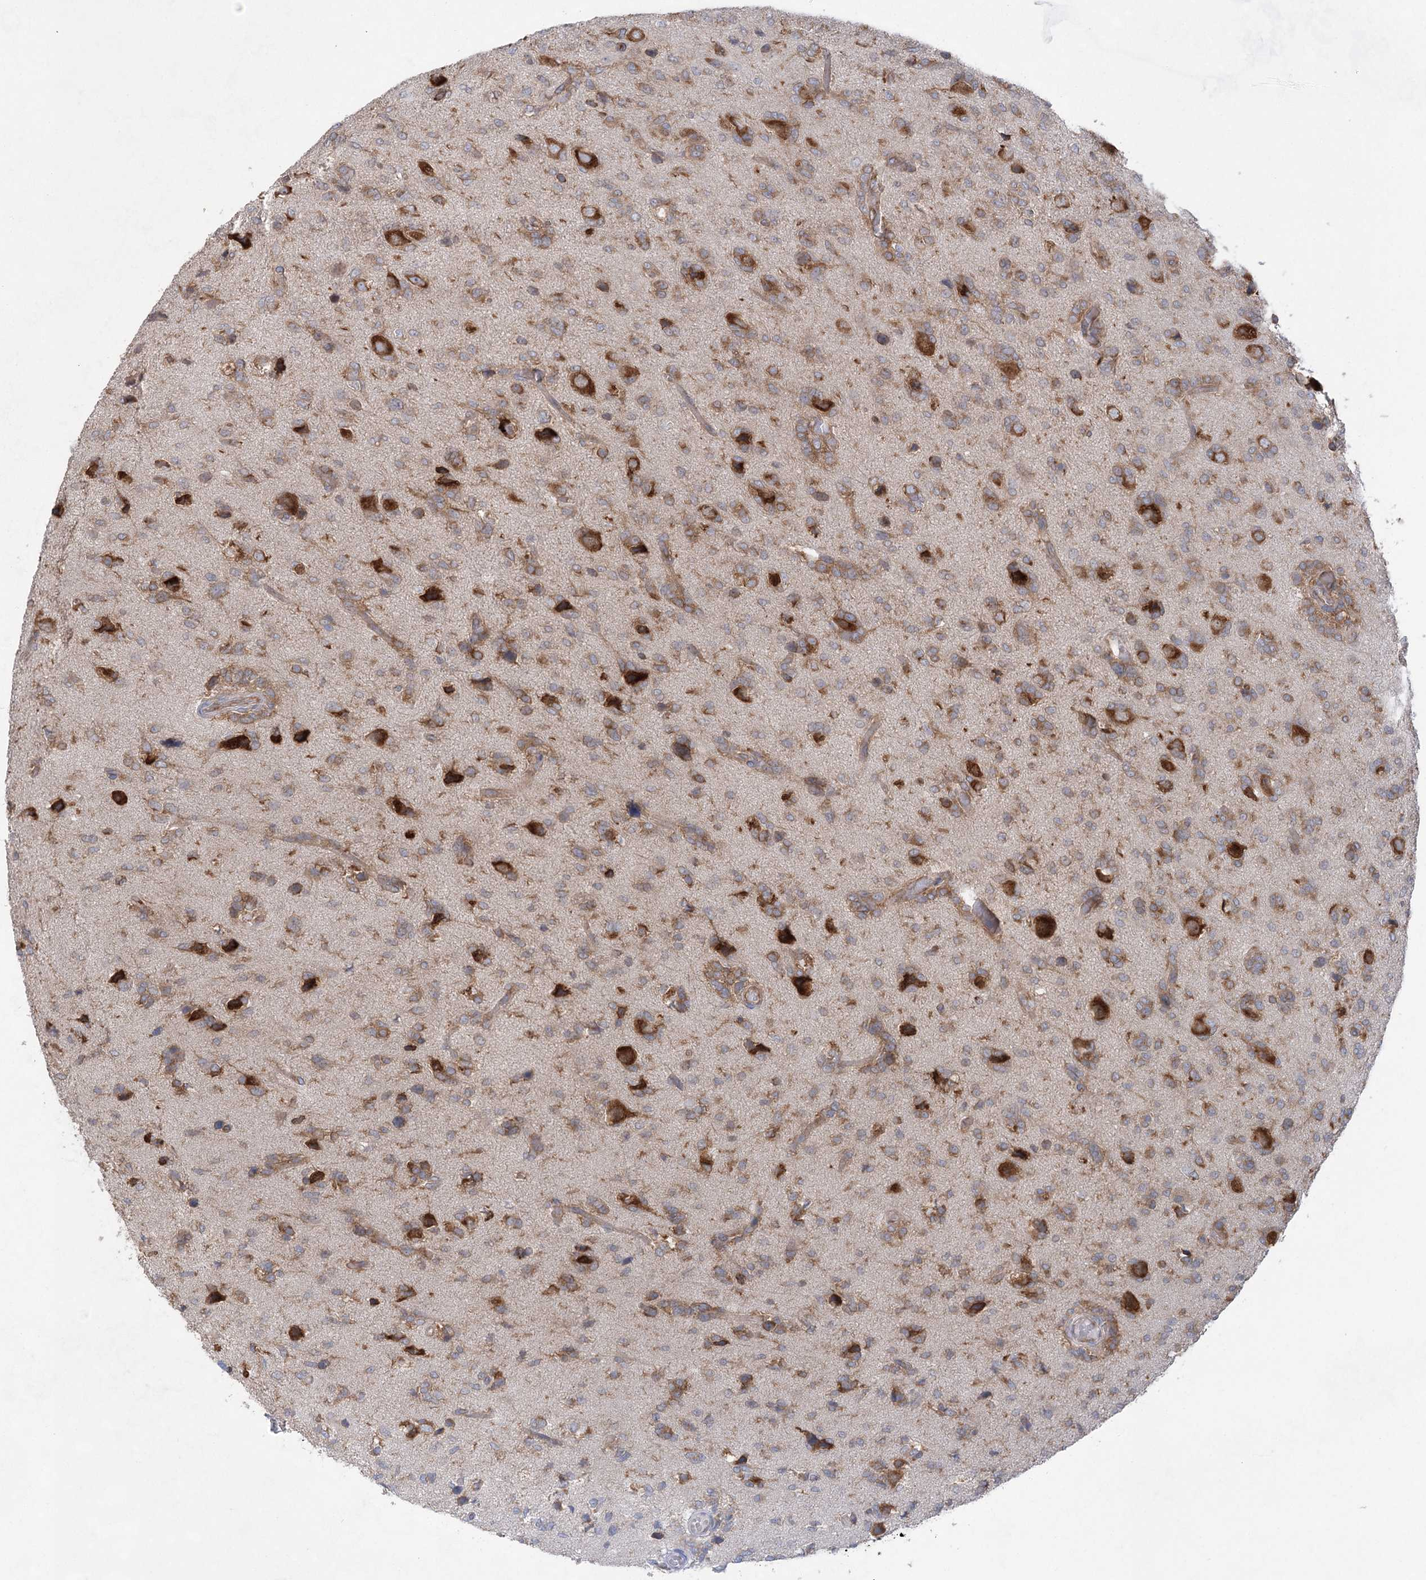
{"staining": {"intensity": "moderate", "quantity": ">75%", "location": "cytoplasmic/membranous"}, "tissue": "glioma", "cell_type": "Tumor cells", "image_type": "cancer", "snomed": [{"axis": "morphology", "description": "Glioma, malignant, High grade"}, {"axis": "topography", "description": "Brain"}], "caption": "Moderate cytoplasmic/membranous staining for a protein is identified in about >75% of tumor cells of high-grade glioma (malignant) using immunohistochemistry (IHC).", "gene": "EIF3A", "patient": {"sex": "female", "age": 59}}